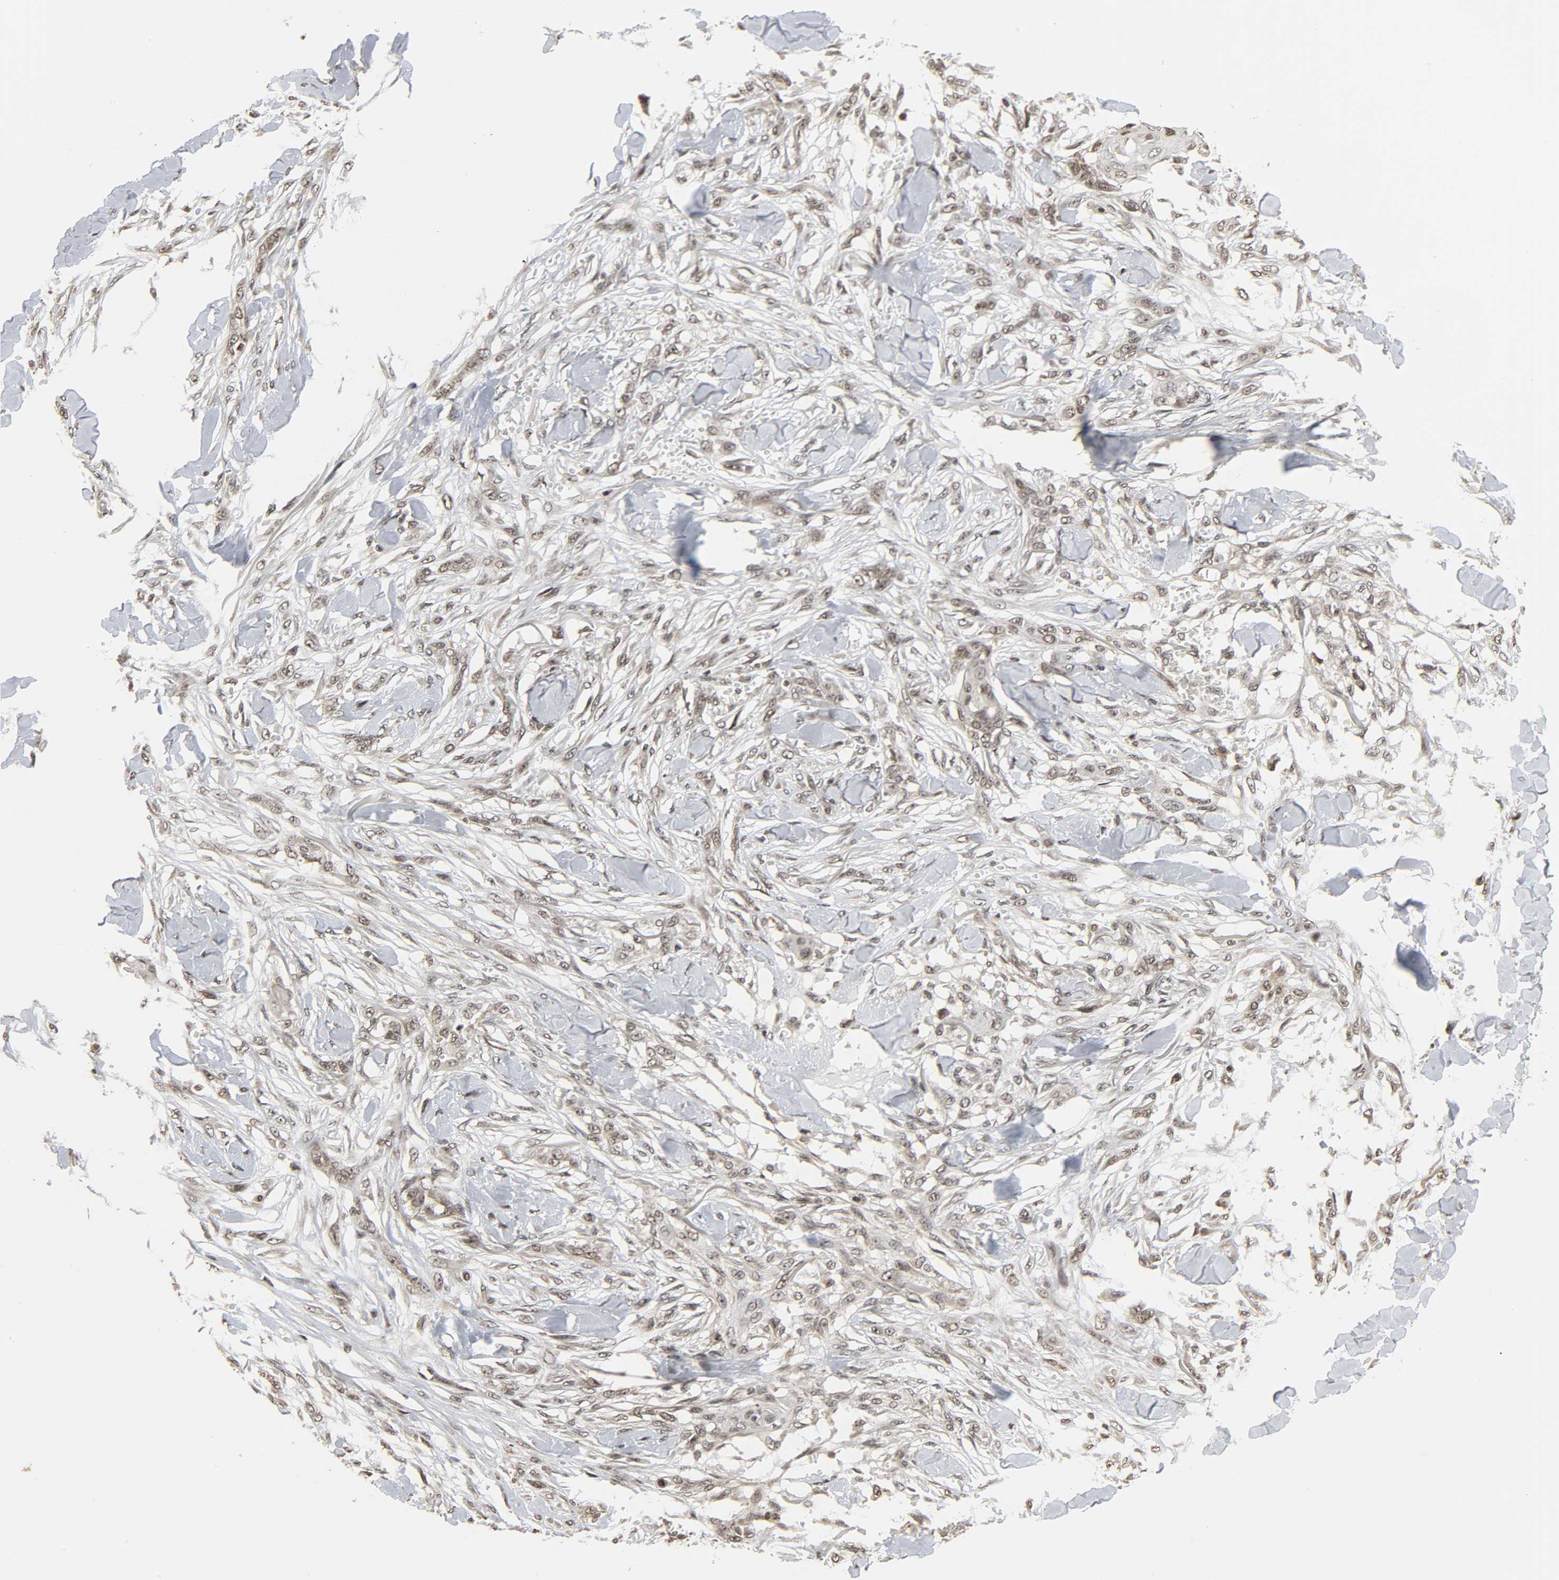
{"staining": {"intensity": "weak", "quantity": "25%-75%", "location": "nuclear"}, "tissue": "skin cancer", "cell_type": "Tumor cells", "image_type": "cancer", "snomed": [{"axis": "morphology", "description": "Normal tissue, NOS"}, {"axis": "morphology", "description": "Squamous cell carcinoma, NOS"}, {"axis": "topography", "description": "Skin"}], "caption": "Approximately 25%-75% of tumor cells in skin squamous cell carcinoma exhibit weak nuclear protein positivity as visualized by brown immunohistochemical staining.", "gene": "XRCC1", "patient": {"sex": "female", "age": 59}}